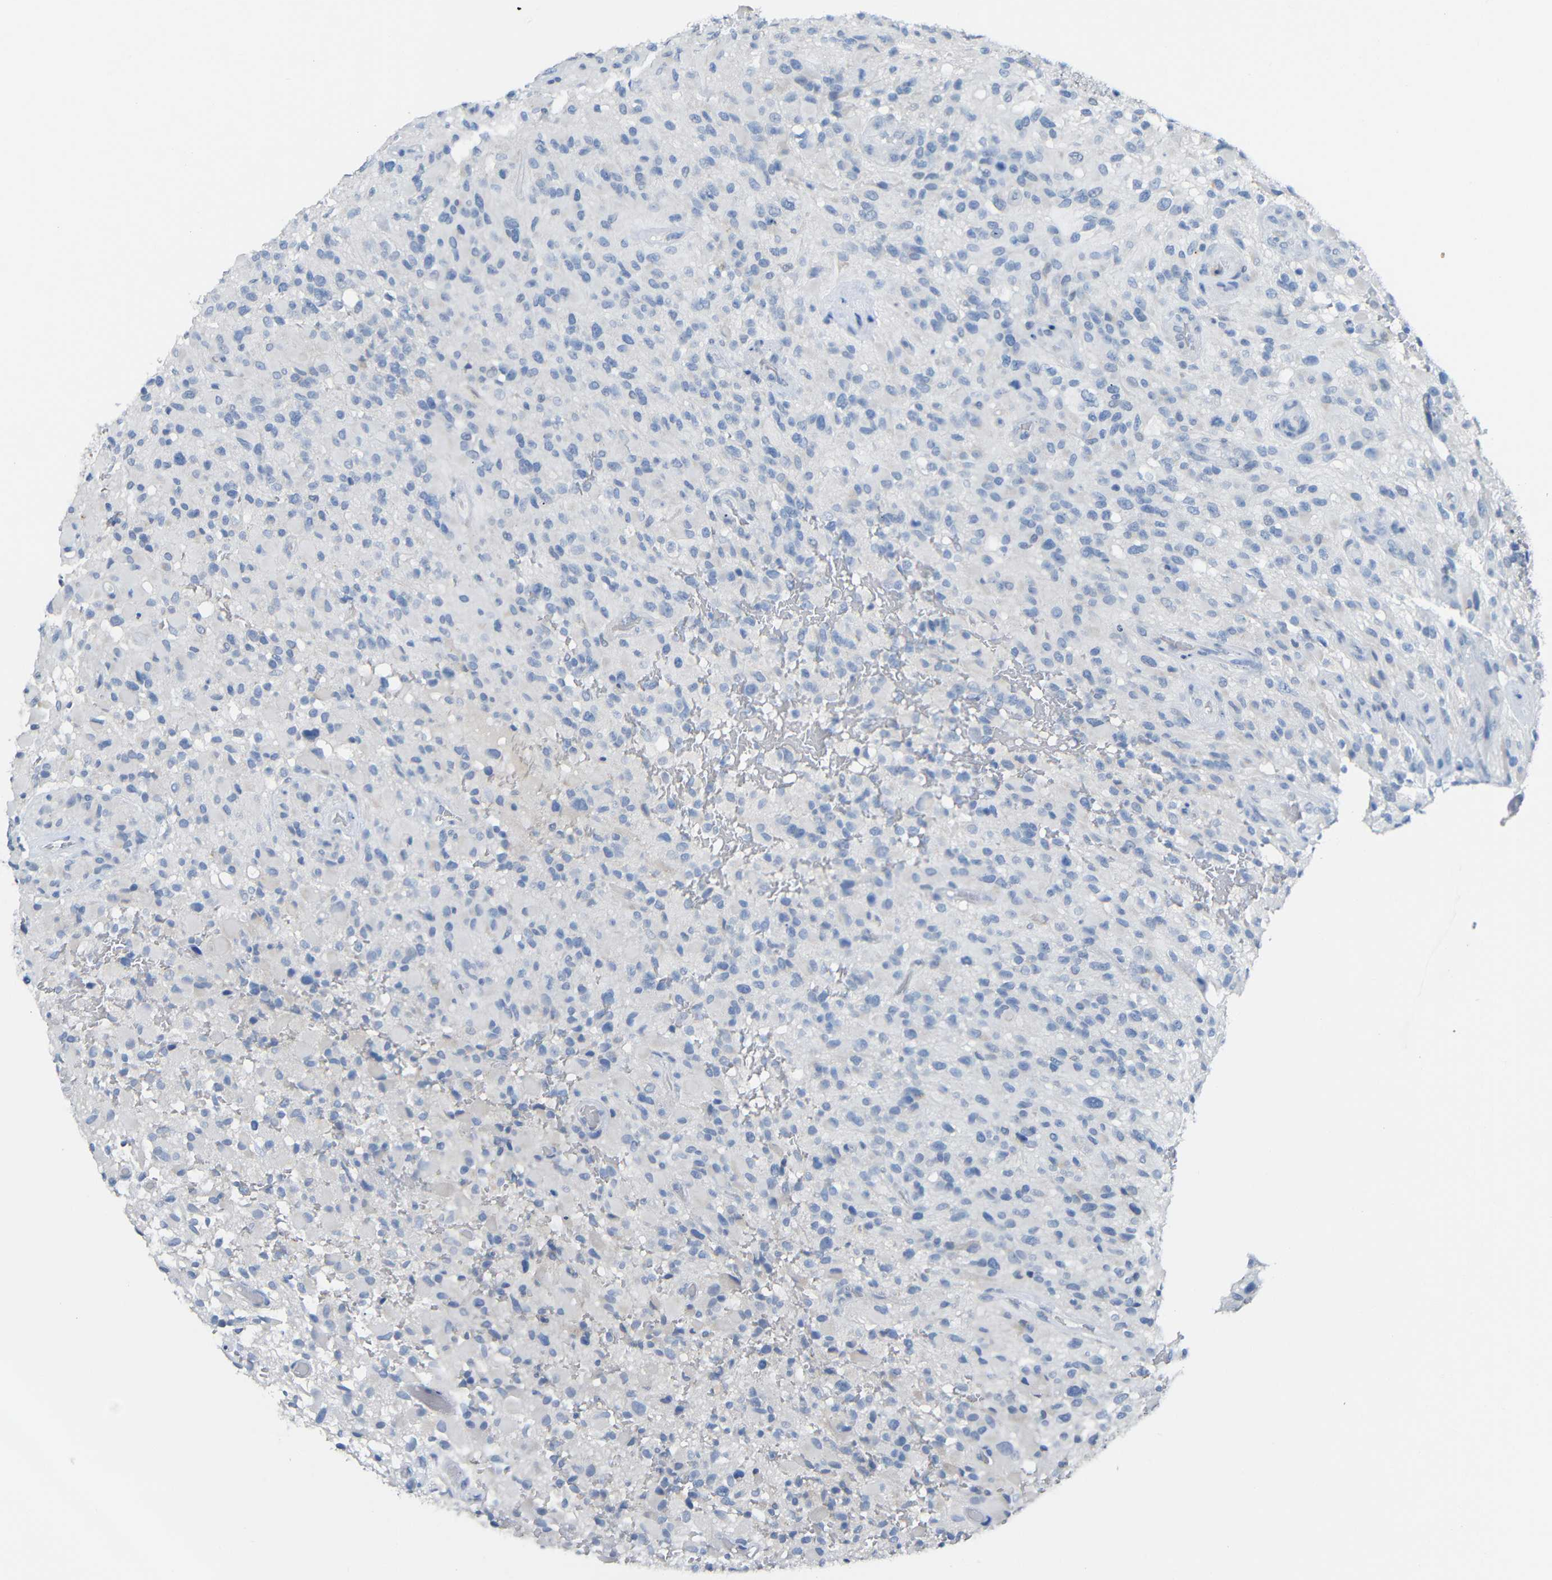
{"staining": {"intensity": "negative", "quantity": "none", "location": "none"}, "tissue": "glioma", "cell_type": "Tumor cells", "image_type": "cancer", "snomed": [{"axis": "morphology", "description": "Glioma, malignant, High grade"}, {"axis": "topography", "description": "Brain"}], "caption": "IHC of human malignant glioma (high-grade) displays no positivity in tumor cells. (Immunohistochemistry, brightfield microscopy, high magnification).", "gene": "C15orf48", "patient": {"sex": "male", "age": 71}}